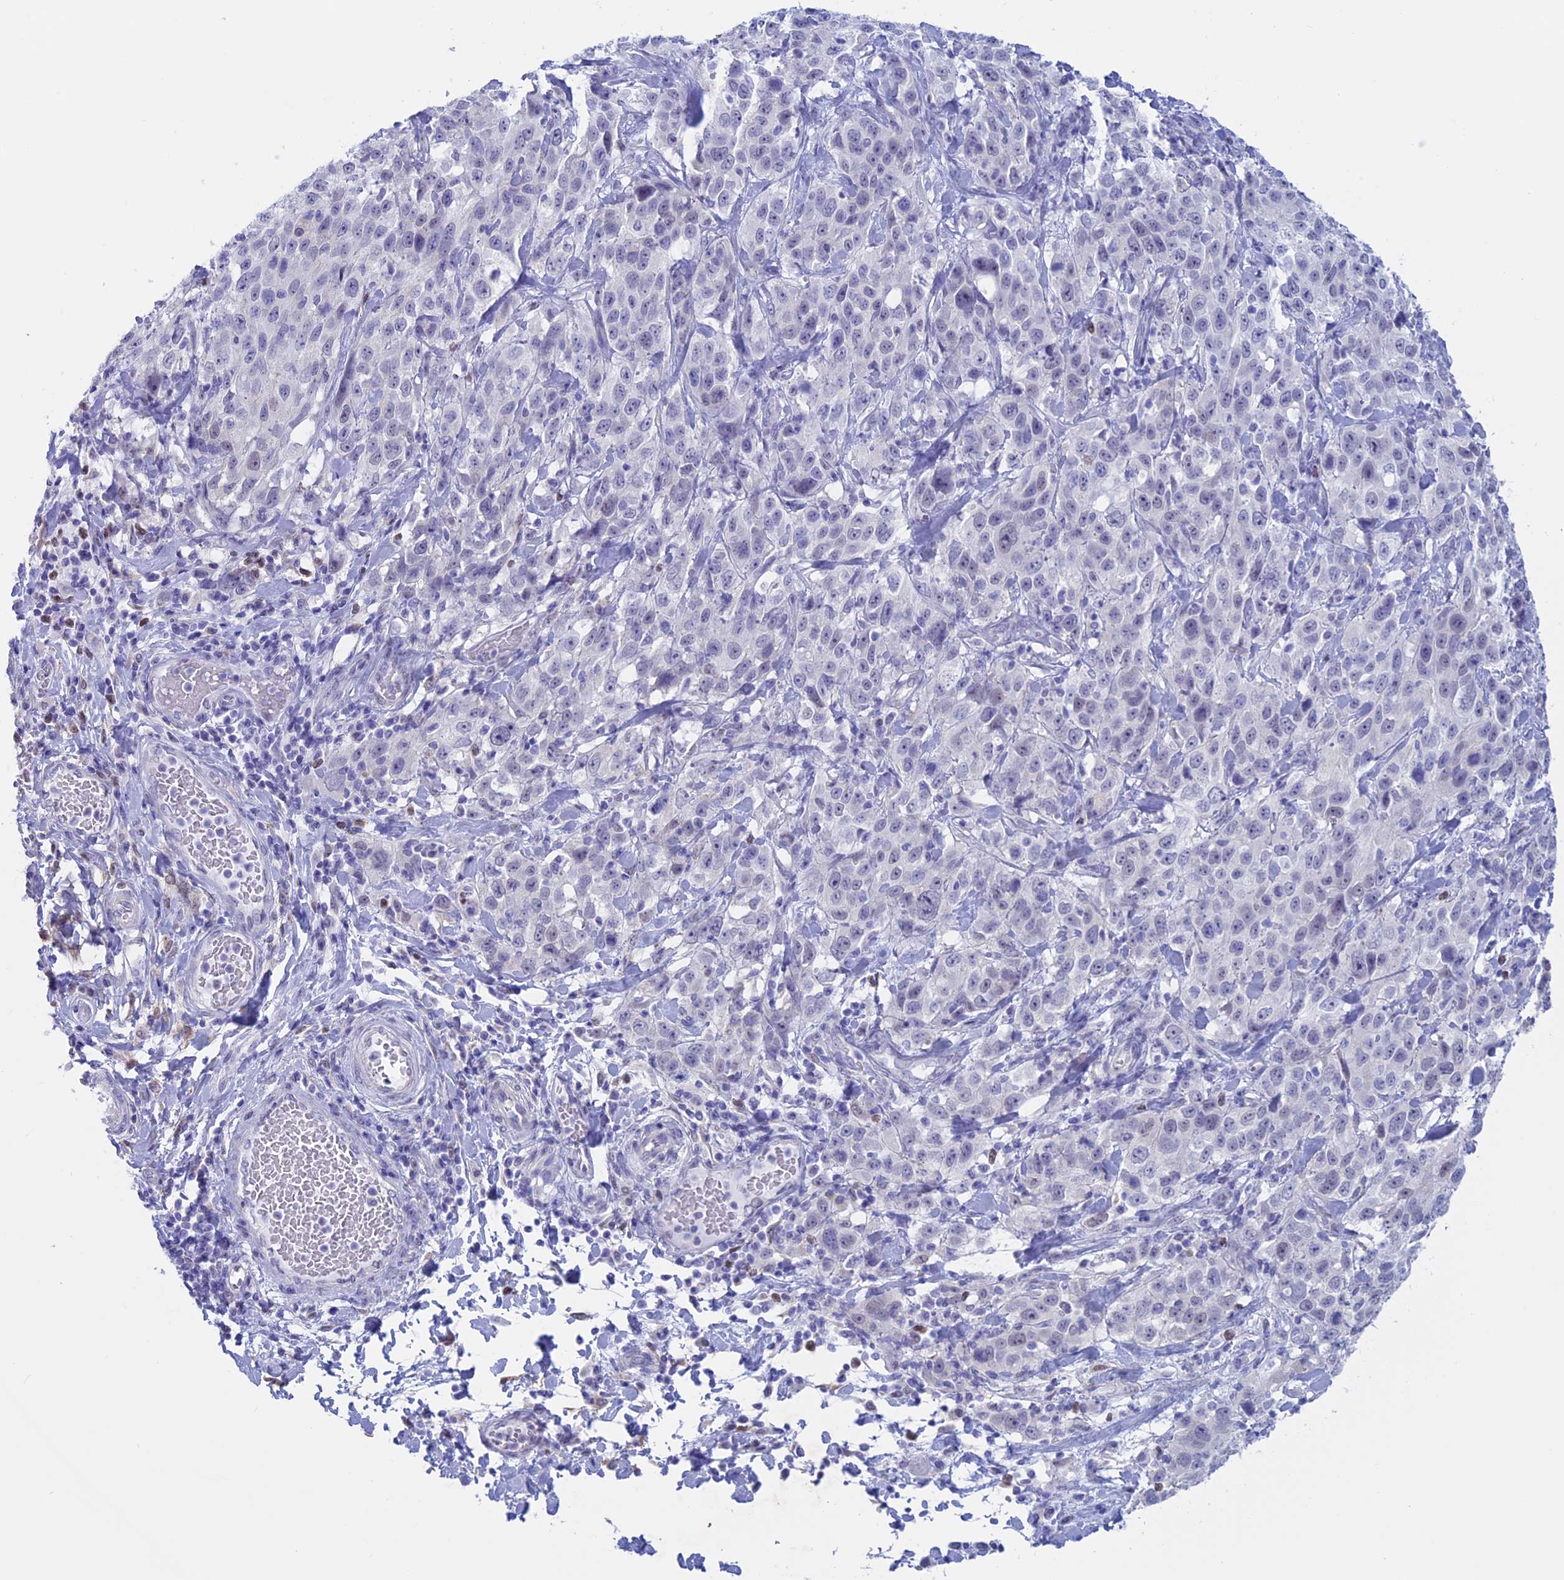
{"staining": {"intensity": "negative", "quantity": "none", "location": "none"}, "tissue": "stomach cancer", "cell_type": "Tumor cells", "image_type": "cancer", "snomed": [{"axis": "morphology", "description": "Normal tissue, NOS"}, {"axis": "morphology", "description": "Adenocarcinoma, NOS"}, {"axis": "topography", "description": "Lymph node"}, {"axis": "topography", "description": "Stomach"}], "caption": "DAB (3,3'-diaminobenzidine) immunohistochemical staining of human stomach adenocarcinoma reveals no significant staining in tumor cells.", "gene": "LHFPL2", "patient": {"sex": "male", "age": 48}}